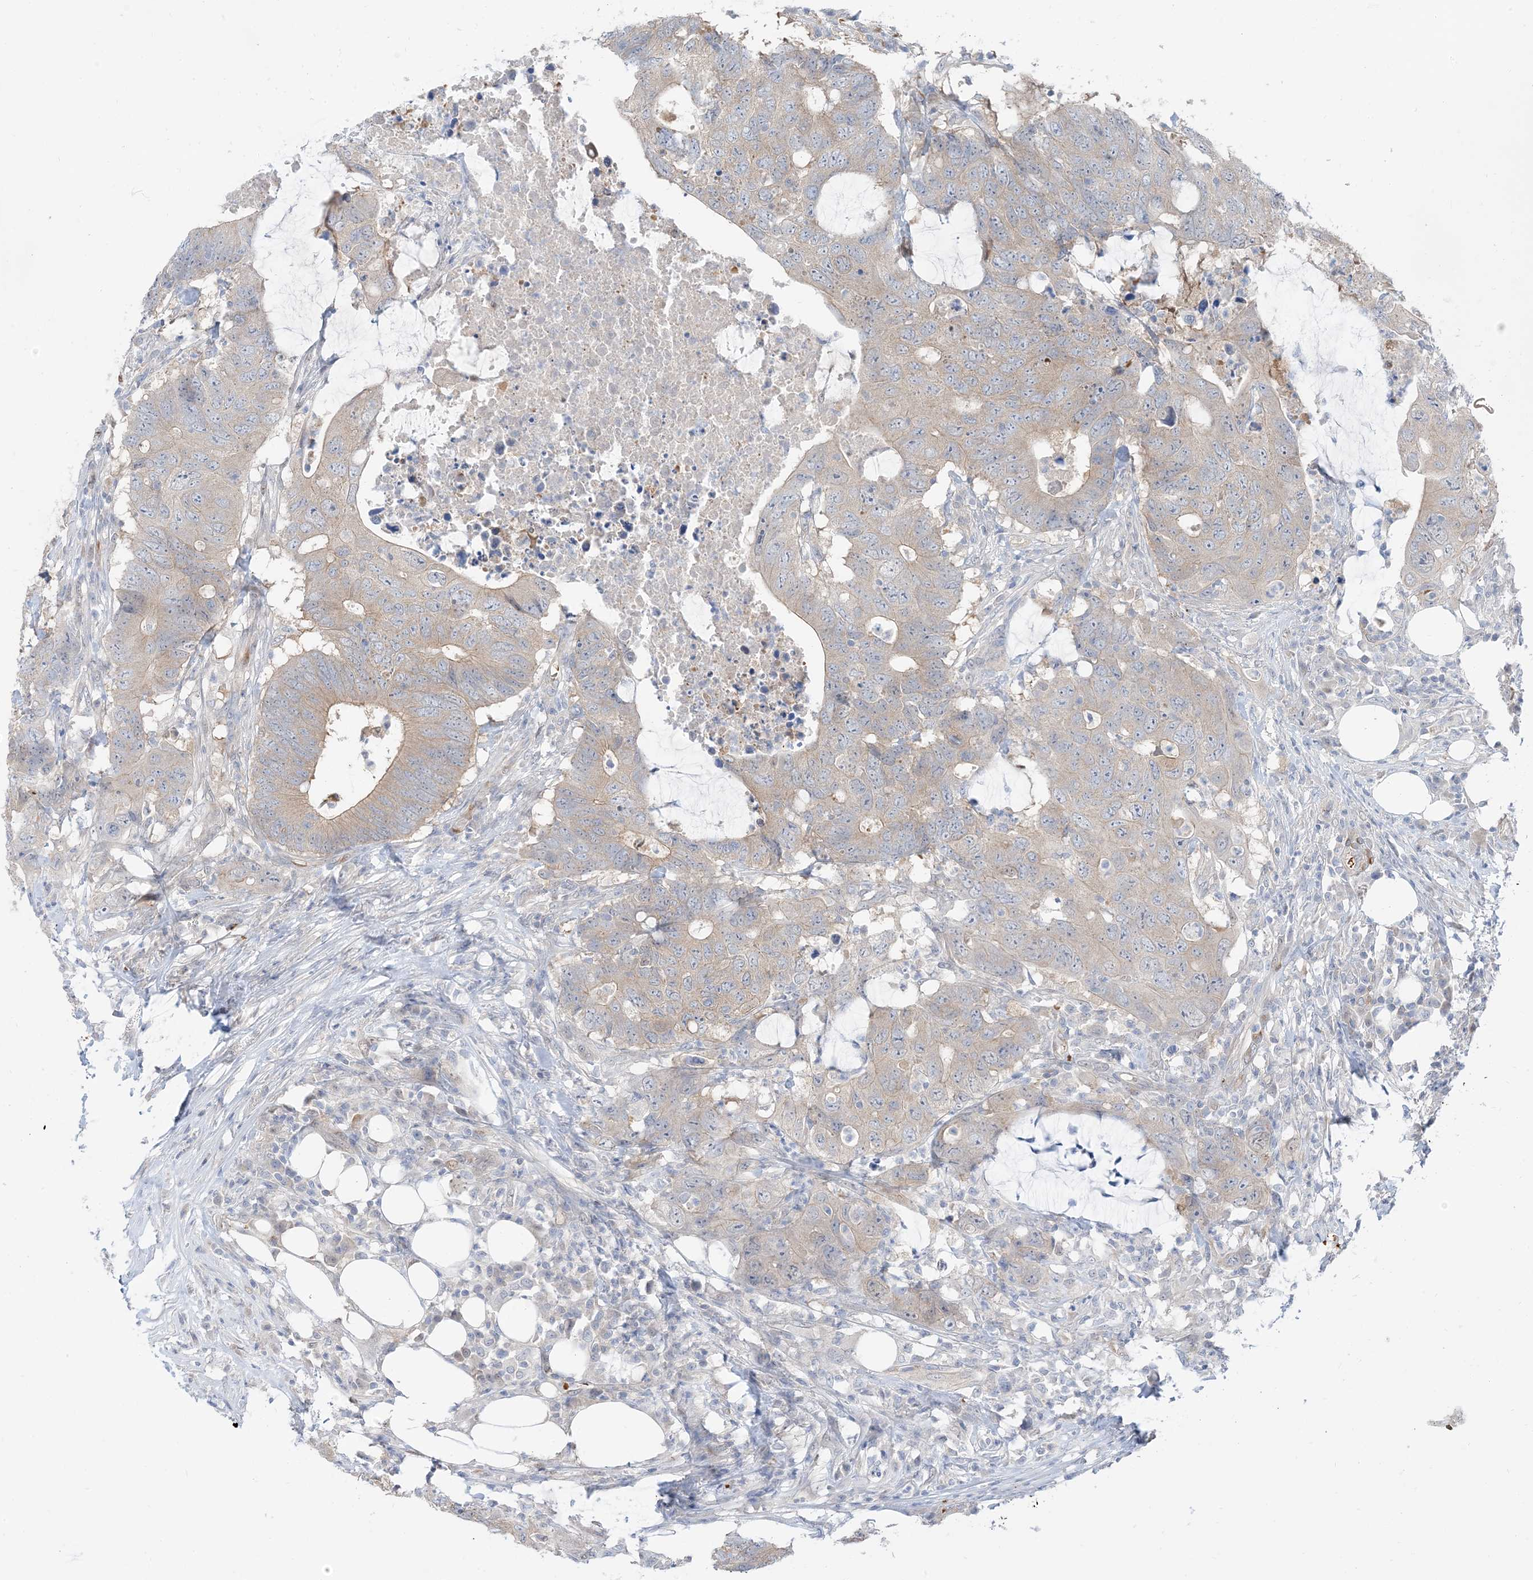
{"staining": {"intensity": "weak", "quantity": "<25%", "location": "cytoplasmic/membranous"}, "tissue": "colorectal cancer", "cell_type": "Tumor cells", "image_type": "cancer", "snomed": [{"axis": "morphology", "description": "Adenocarcinoma, NOS"}, {"axis": "topography", "description": "Colon"}], "caption": "A high-resolution image shows IHC staining of adenocarcinoma (colorectal), which displays no significant expression in tumor cells.", "gene": "RIN1", "patient": {"sex": "male", "age": 71}}